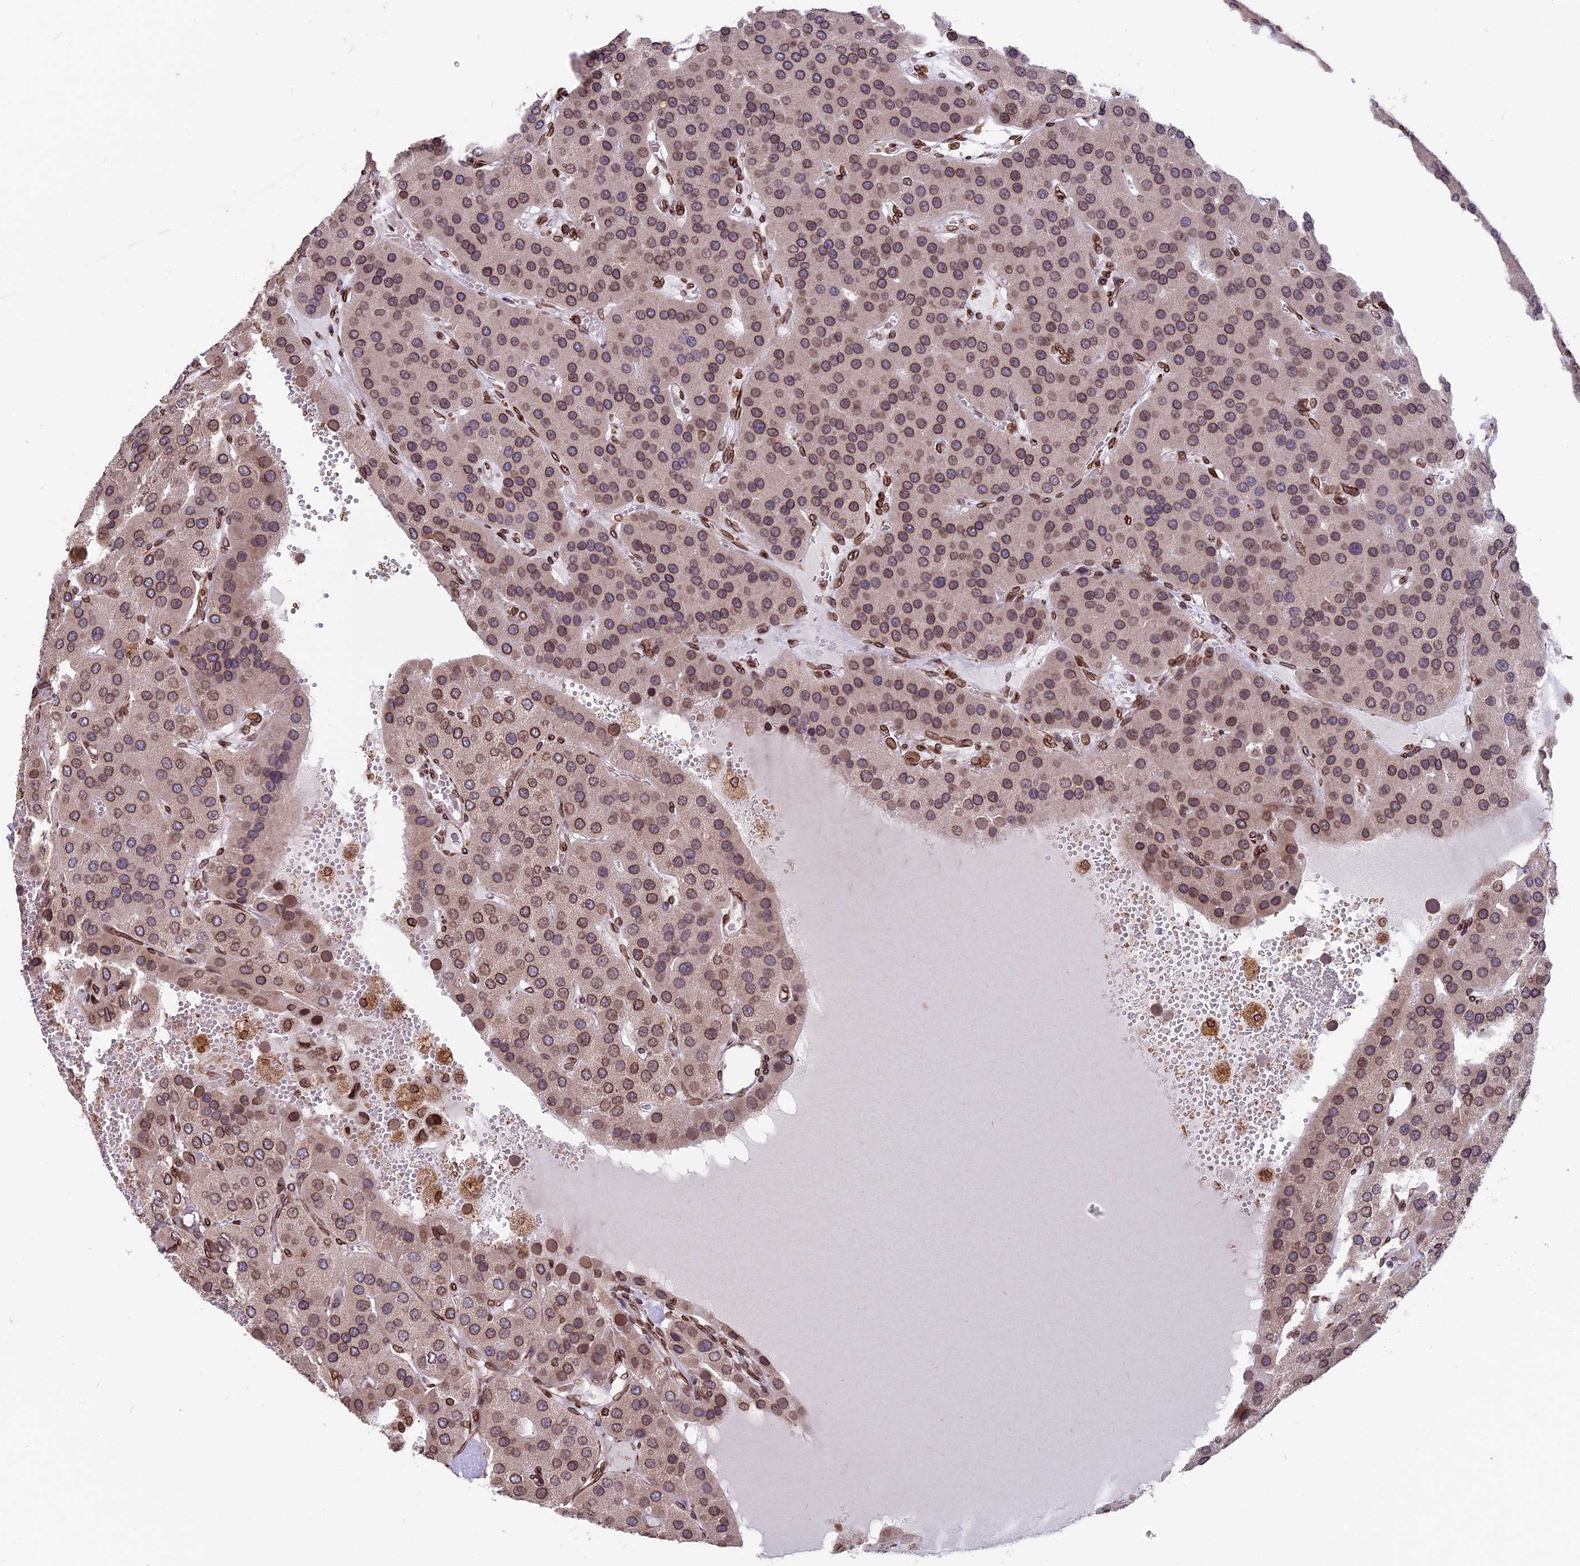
{"staining": {"intensity": "moderate", "quantity": ">75%", "location": "cytoplasmic/membranous,nuclear"}, "tissue": "parathyroid gland", "cell_type": "Glandular cells", "image_type": "normal", "snomed": [{"axis": "morphology", "description": "Normal tissue, NOS"}, {"axis": "morphology", "description": "Adenoma, NOS"}, {"axis": "topography", "description": "Parathyroid gland"}], "caption": "DAB immunohistochemical staining of unremarkable human parathyroid gland shows moderate cytoplasmic/membranous,nuclear protein positivity in approximately >75% of glandular cells. (DAB (3,3'-diaminobenzidine) IHC, brown staining for protein, blue staining for nuclei).", "gene": "PTCHD4", "patient": {"sex": "female", "age": 86}}